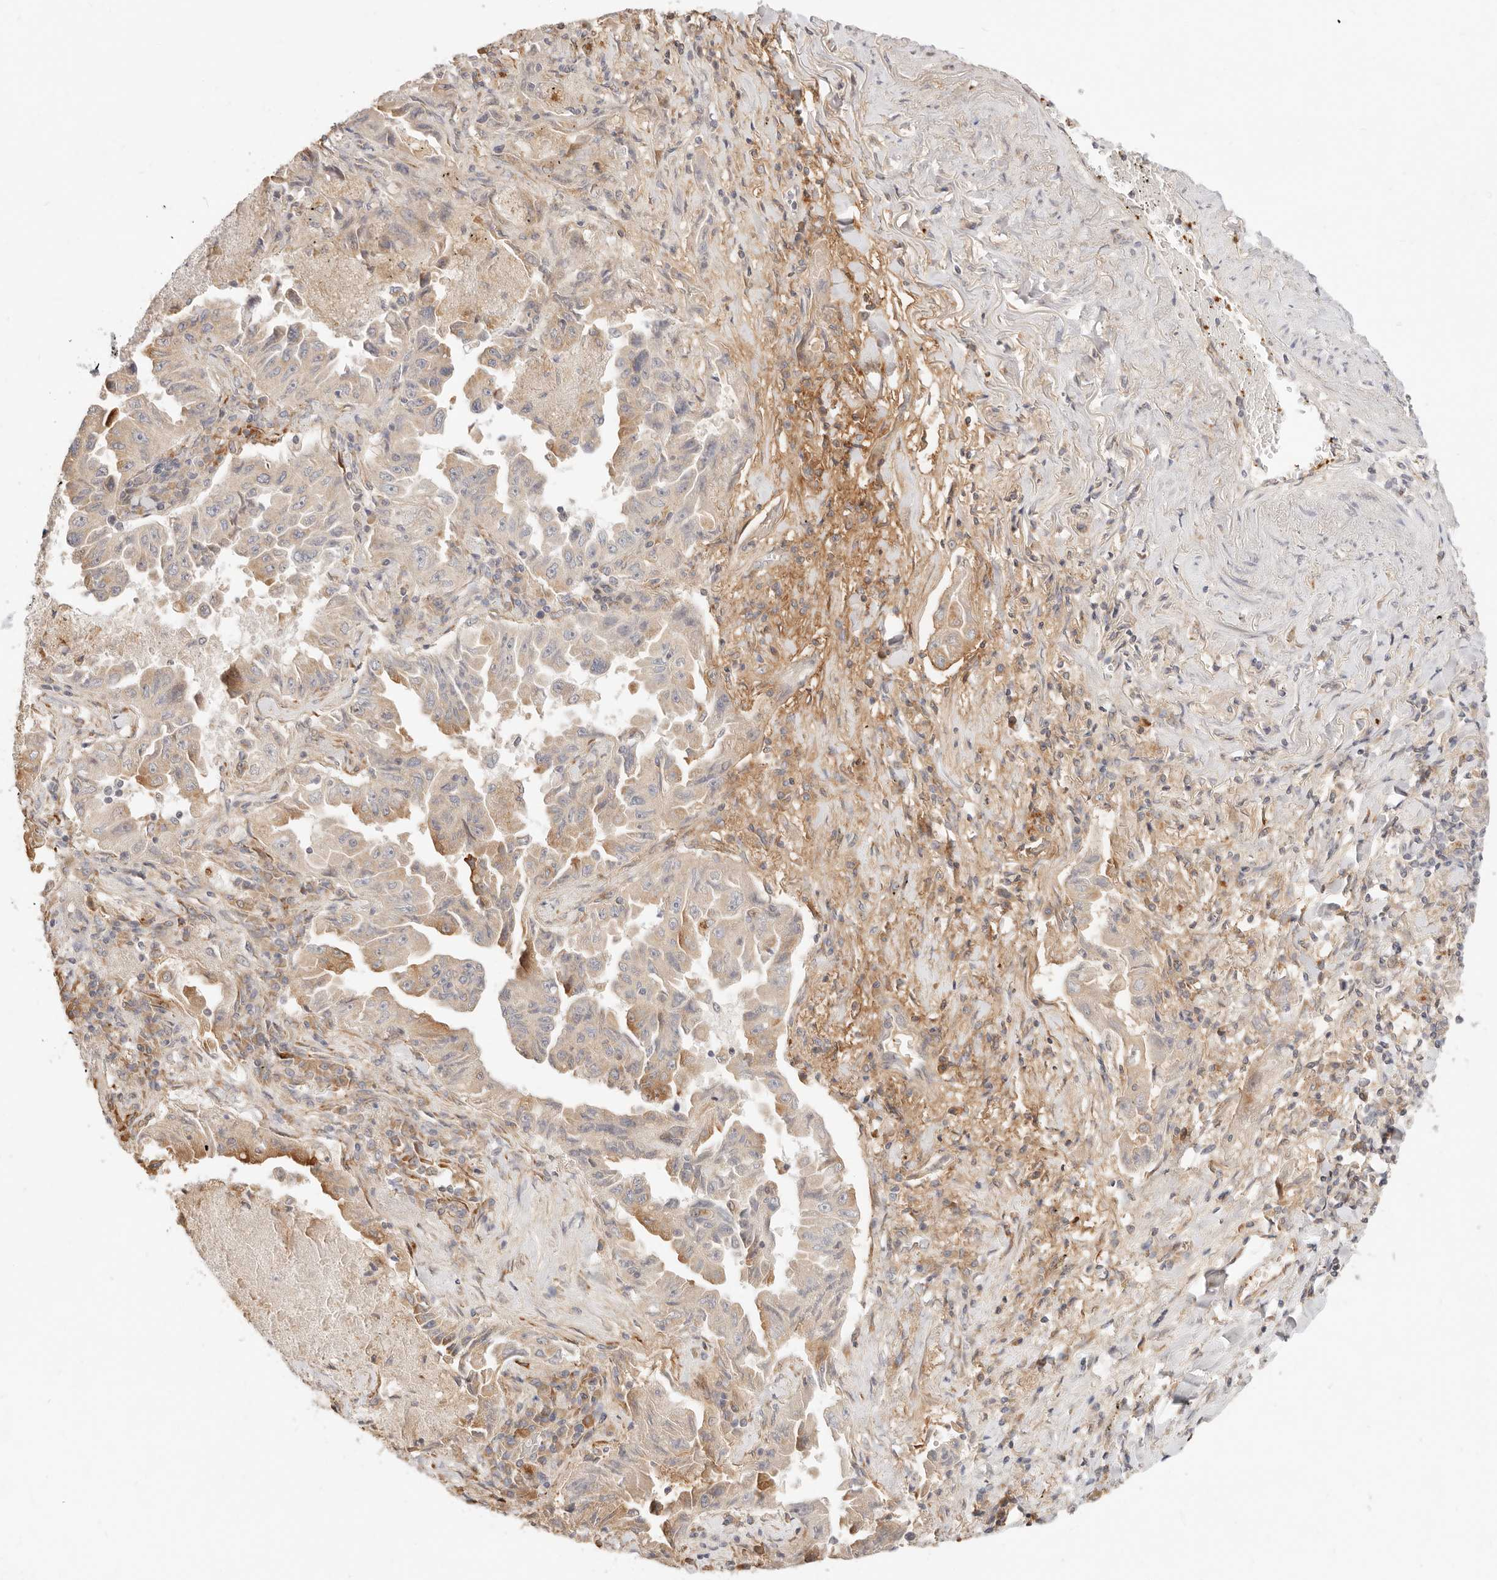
{"staining": {"intensity": "moderate", "quantity": "<25%", "location": "cytoplasmic/membranous"}, "tissue": "lung cancer", "cell_type": "Tumor cells", "image_type": "cancer", "snomed": [{"axis": "morphology", "description": "Adenocarcinoma, NOS"}, {"axis": "topography", "description": "Lung"}], "caption": "Immunohistochemical staining of lung adenocarcinoma displays low levels of moderate cytoplasmic/membranous positivity in about <25% of tumor cells. Nuclei are stained in blue.", "gene": "UBXN10", "patient": {"sex": "female", "age": 51}}